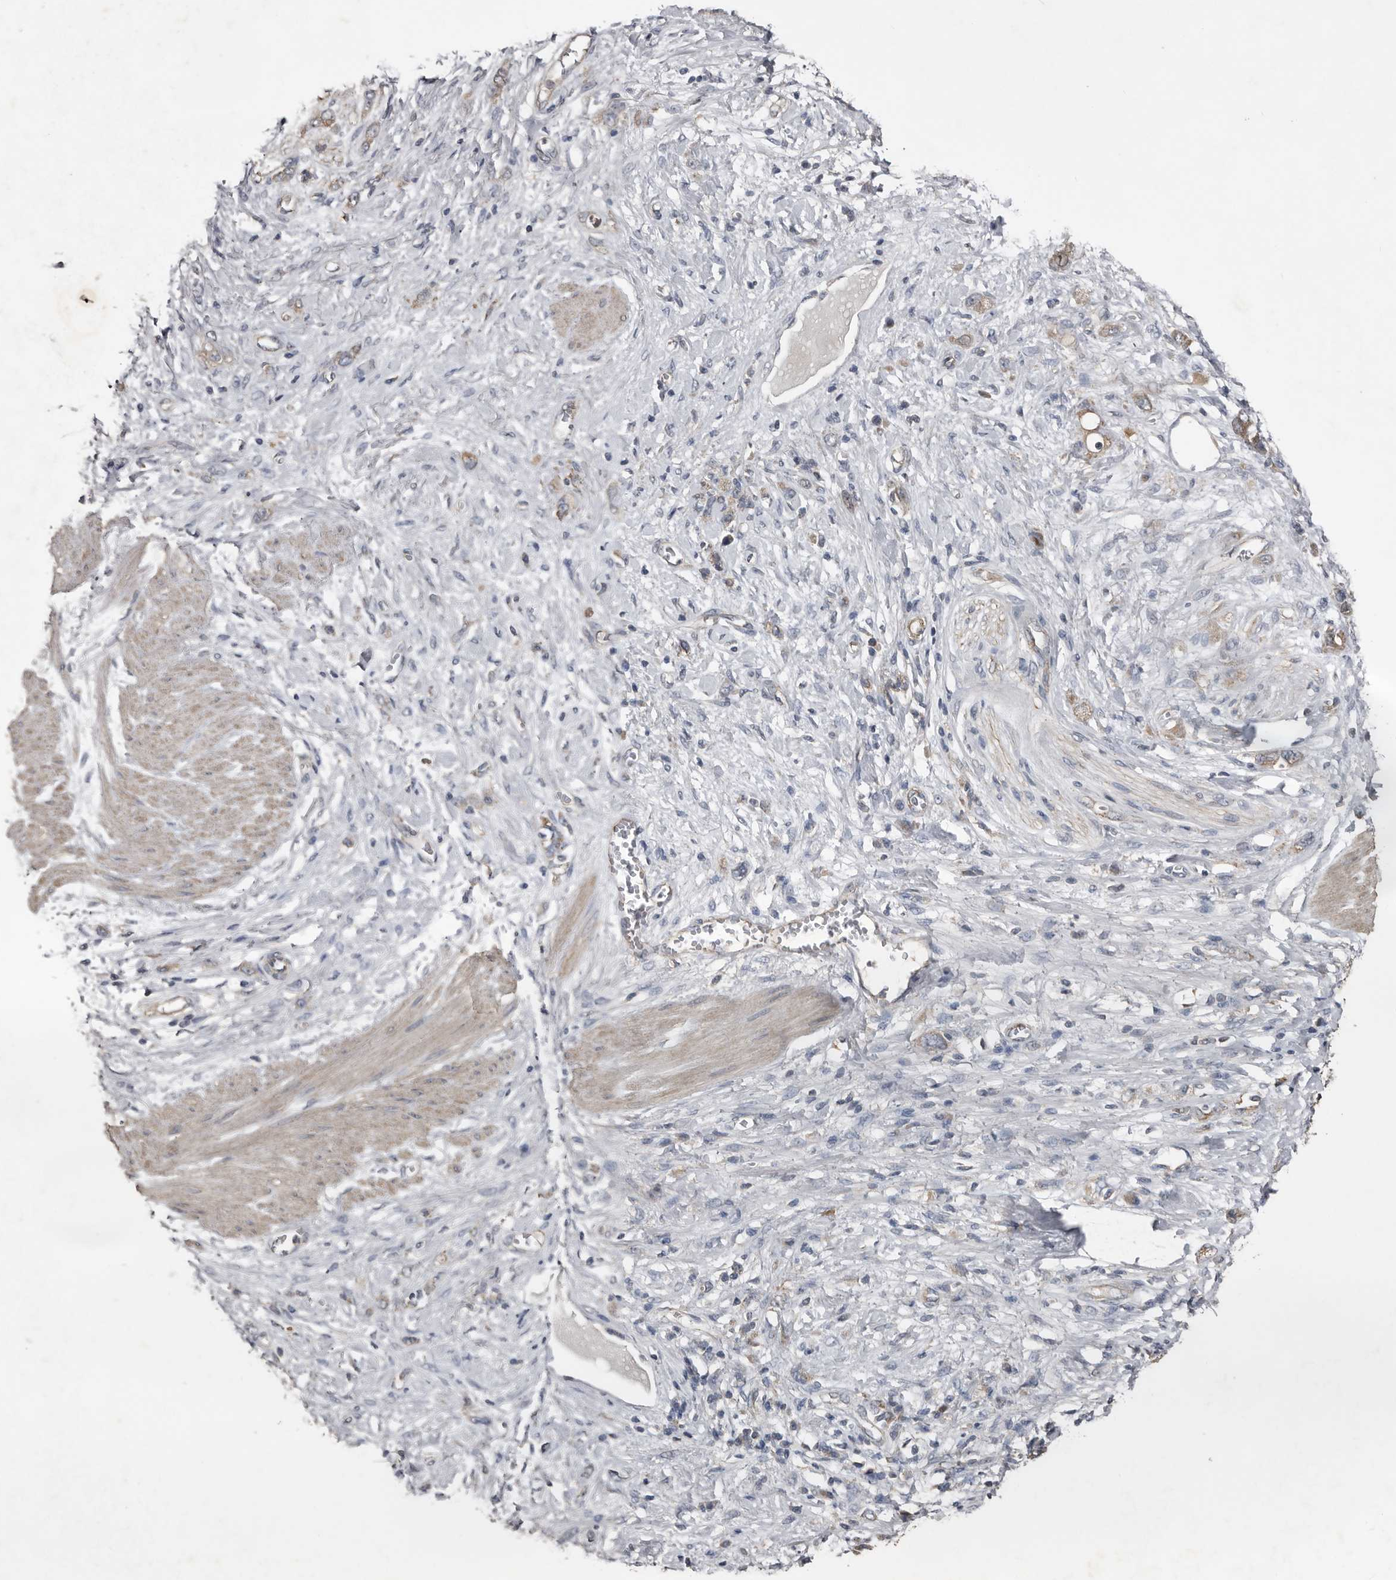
{"staining": {"intensity": "negative", "quantity": "none", "location": "none"}, "tissue": "stomach cancer", "cell_type": "Tumor cells", "image_type": "cancer", "snomed": [{"axis": "morphology", "description": "Adenocarcinoma, NOS"}, {"axis": "topography", "description": "Stomach"}], "caption": "Histopathology image shows no significant protein expression in tumor cells of adenocarcinoma (stomach).", "gene": "HYAL4", "patient": {"sex": "female", "age": 76}}